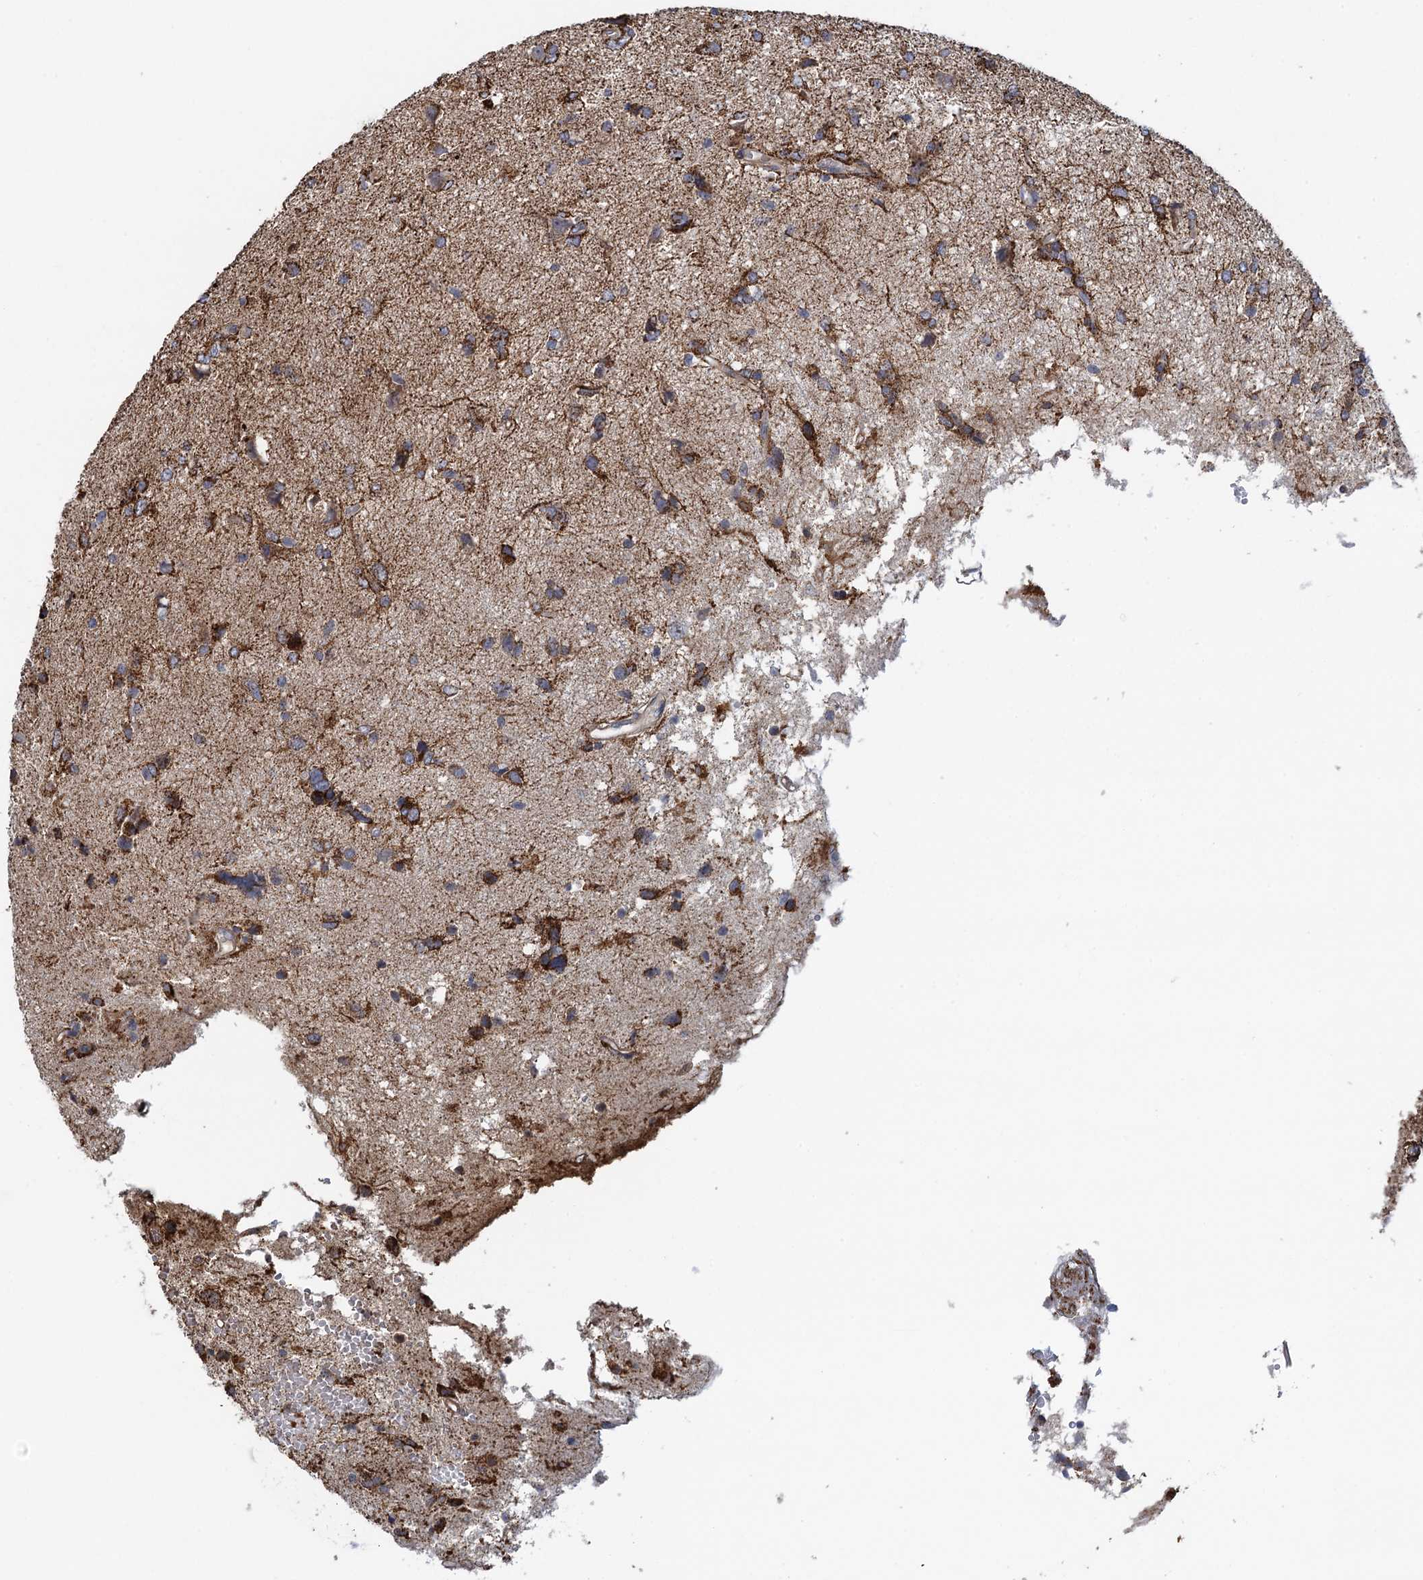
{"staining": {"intensity": "strong", "quantity": ">75%", "location": "cytoplasmic/membranous"}, "tissue": "glioma", "cell_type": "Tumor cells", "image_type": "cancer", "snomed": [{"axis": "morphology", "description": "Glioma, malignant, High grade"}, {"axis": "topography", "description": "Brain"}], "caption": "The histopathology image displays staining of glioma, revealing strong cytoplasmic/membranous protein positivity (brown color) within tumor cells.", "gene": "GCSH", "patient": {"sex": "female", "age": 59}}